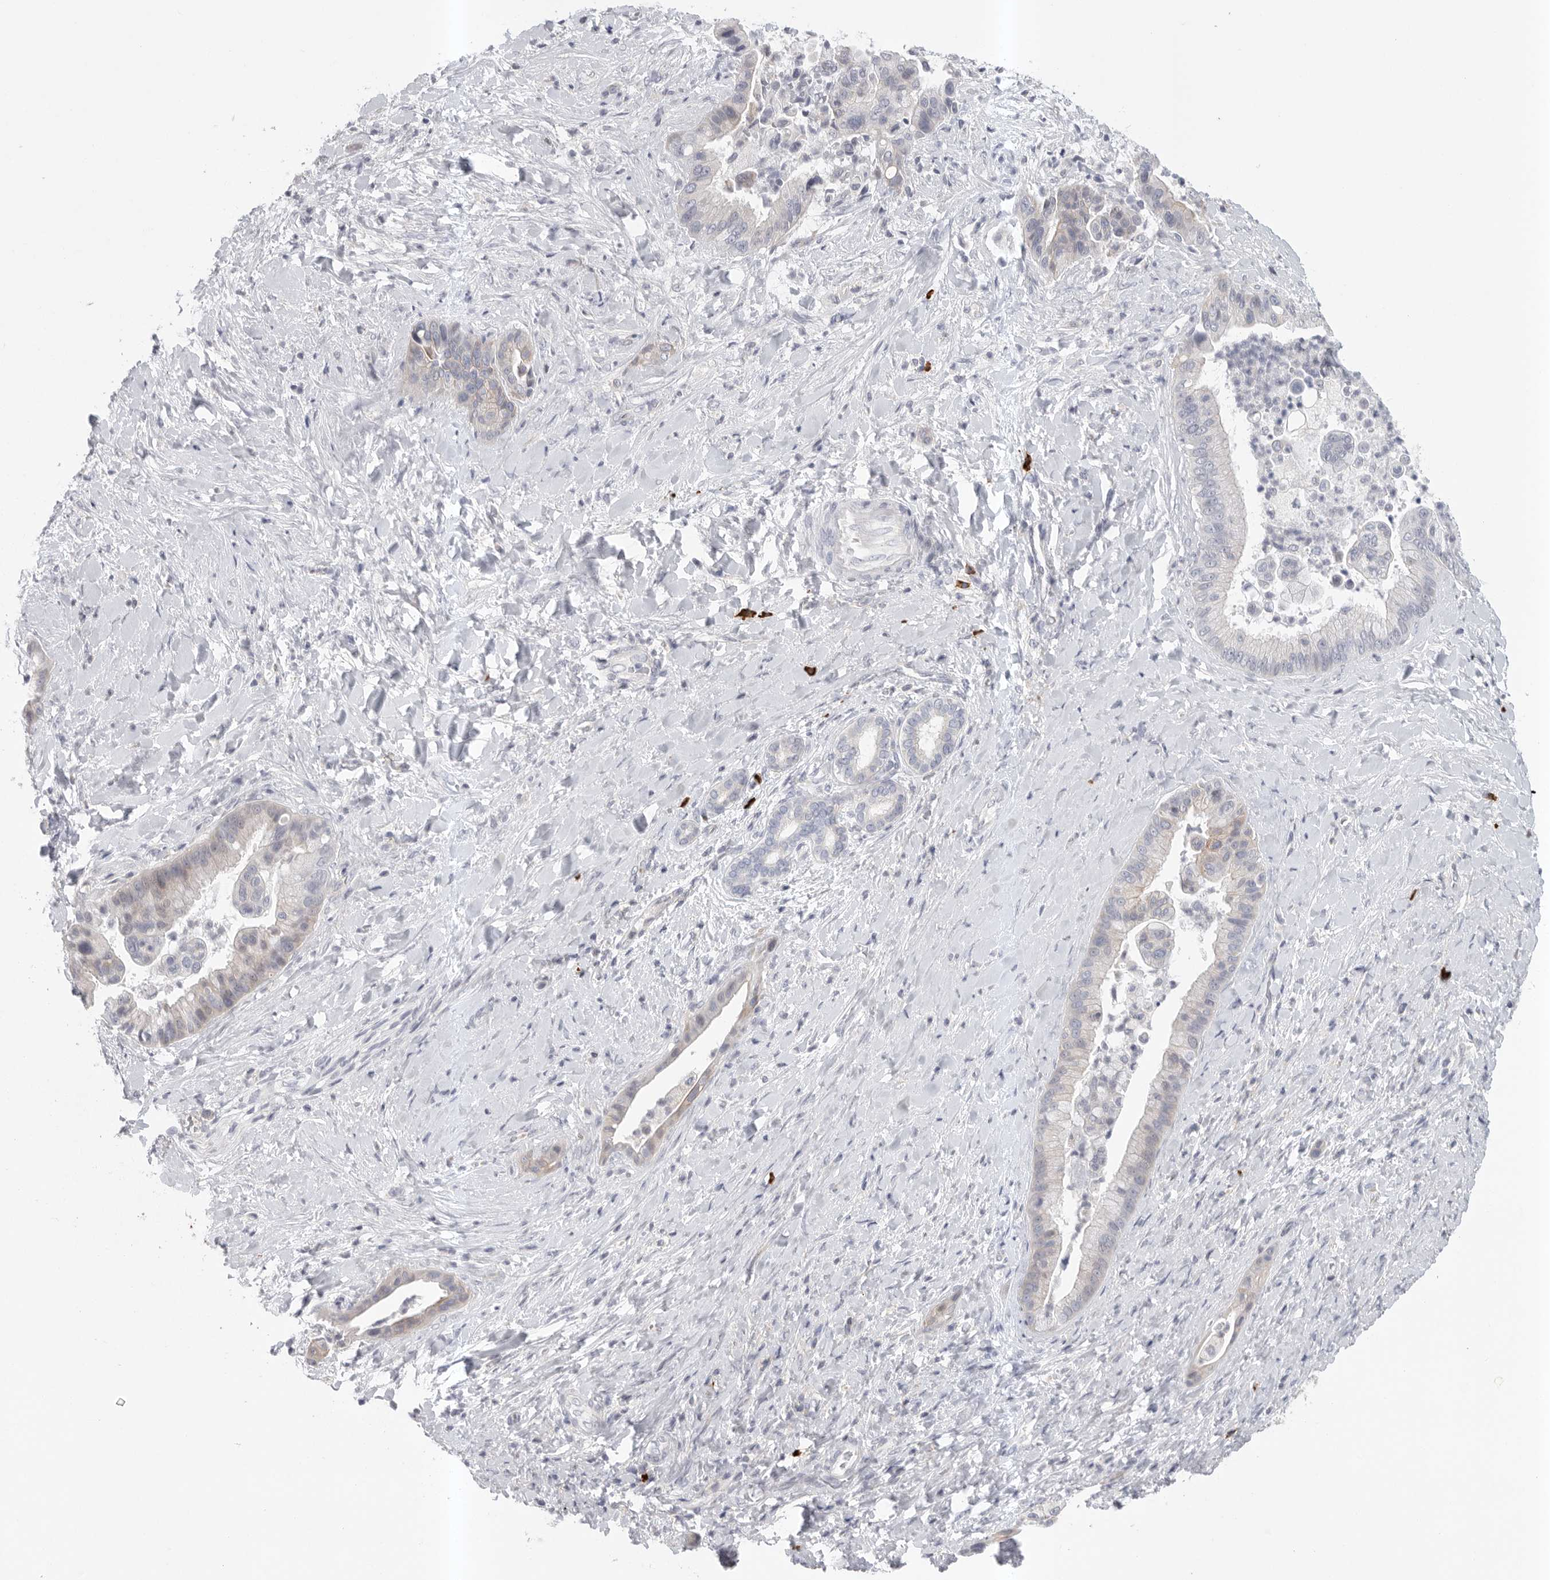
{"staining": {"intensity": "negative", "quantity": "none", "location": "none"}, "tissue": "liver cancer", "cell_type": "Tumor cells", "image_type": "cancer", "snomed": [{"axis": "morphology", "description": "Cholangiocarcinoma"}, {"axis": "topography", "description": "Liver"}], "caption": "A high-resolution micrograph shows immunohistochemistry (IHC) staining of liver cancer, which reveals no significant staining in tumor cells. (Immunohistochemistry (ihc), brightfield microscopy, high magnification).", "gene": "TMEM69", "patient": {"sex": "female", "age": 54}}